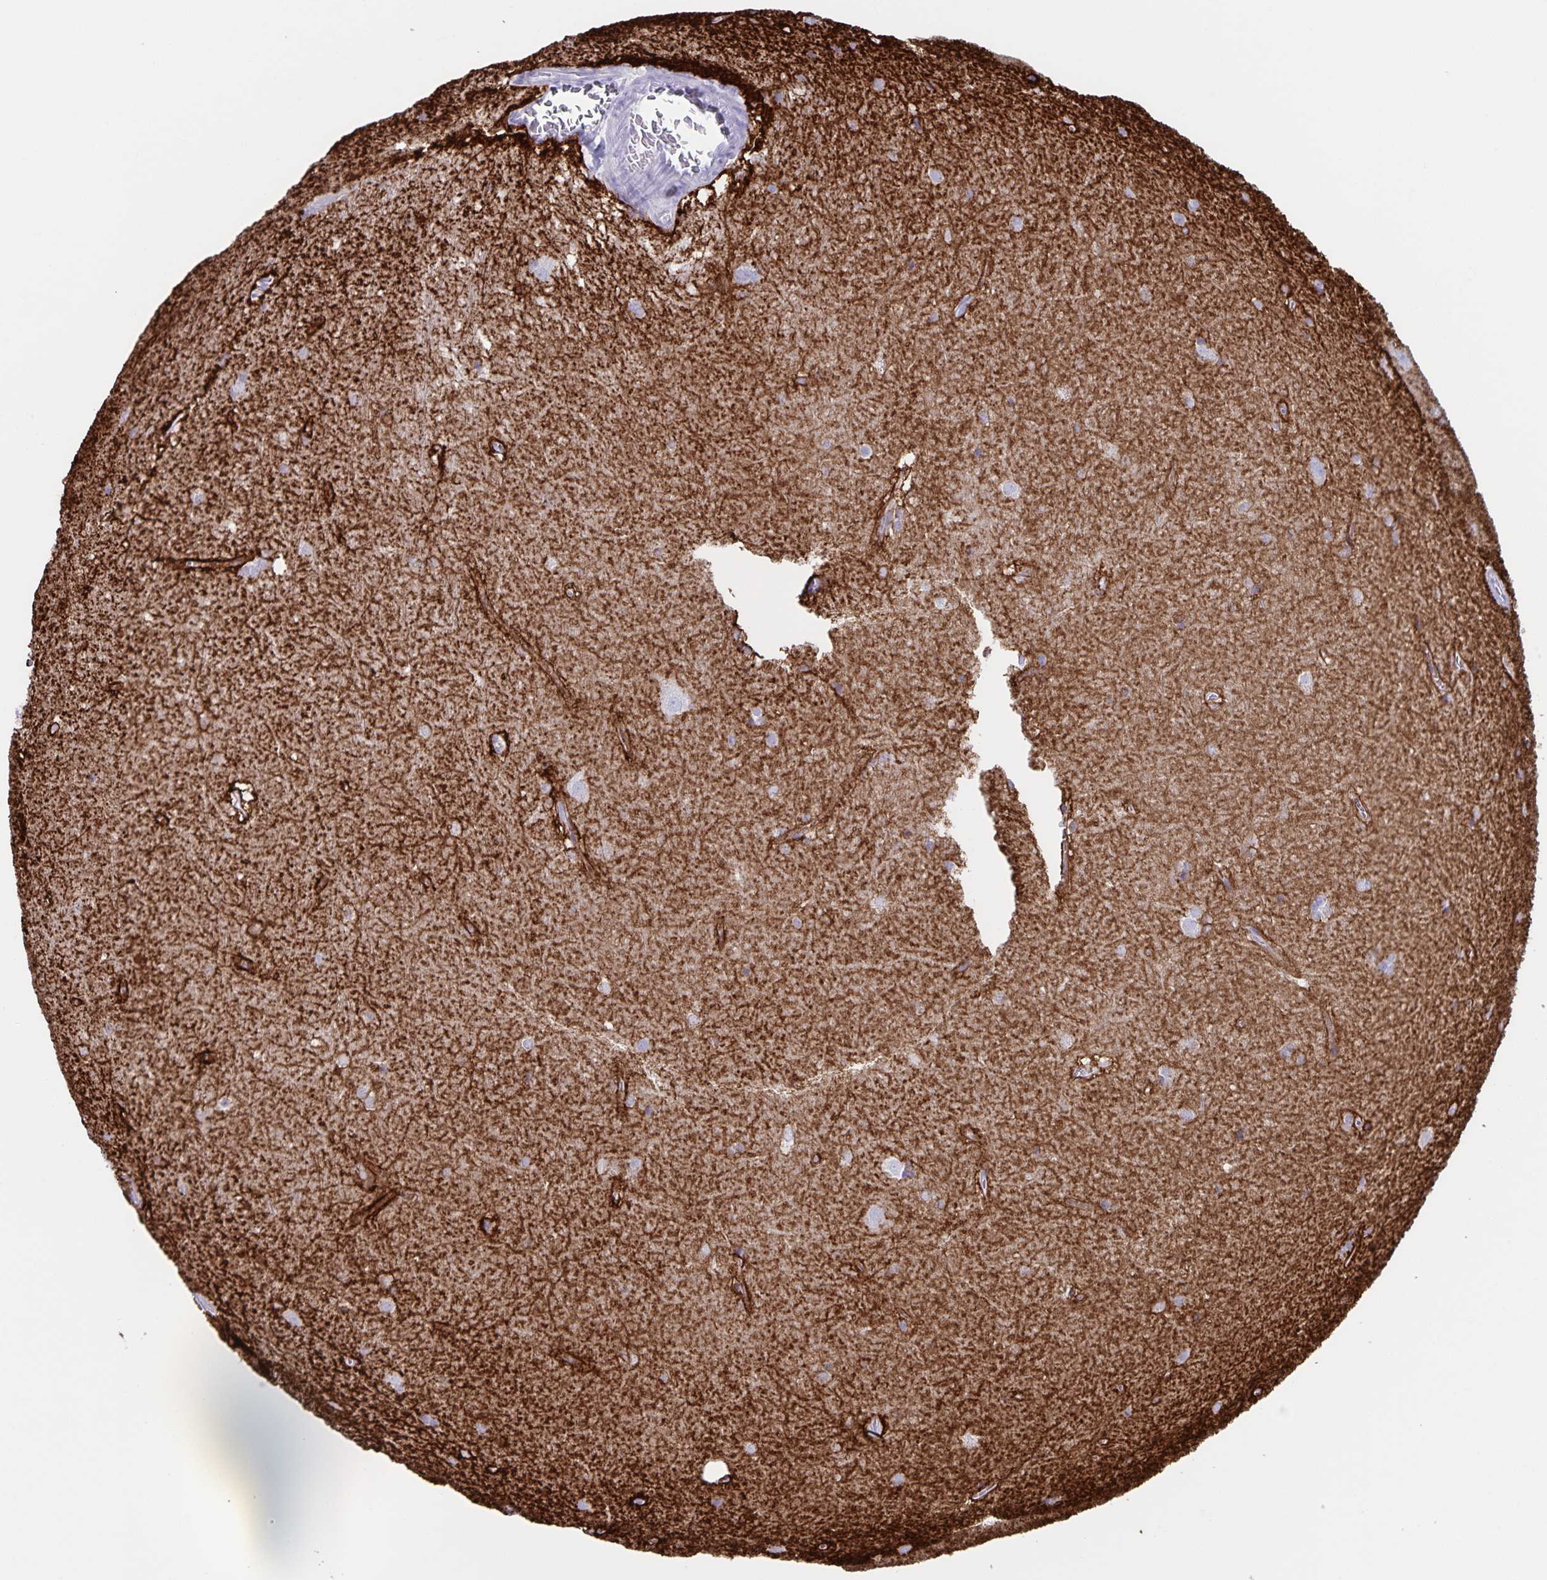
{"staining": {"intensity": "negative", "quantity": "none", "location": "none"}, "tissue": "hippocampus", "cell_type": "Glial cells", "image_type": "normal", "snomed": [{"axis": "morphology", "description": "Normal tissue, NOS"}, {"axis": "topography", "description": "Cerebral cortex"}, {"axis": "topography", "description": "Hippocampus"}], "caption": "Unremarkable hippocampus was stained to show a protein in brown. There is no significant expression in glial cells. The staining is performed using DAB (3,3'-diaminobenzidine) brown chromogen with nuclei counter-stained in using hematoxylin.", "gene": "AQP4", "patient": {"sex": "female", "age": 19}}